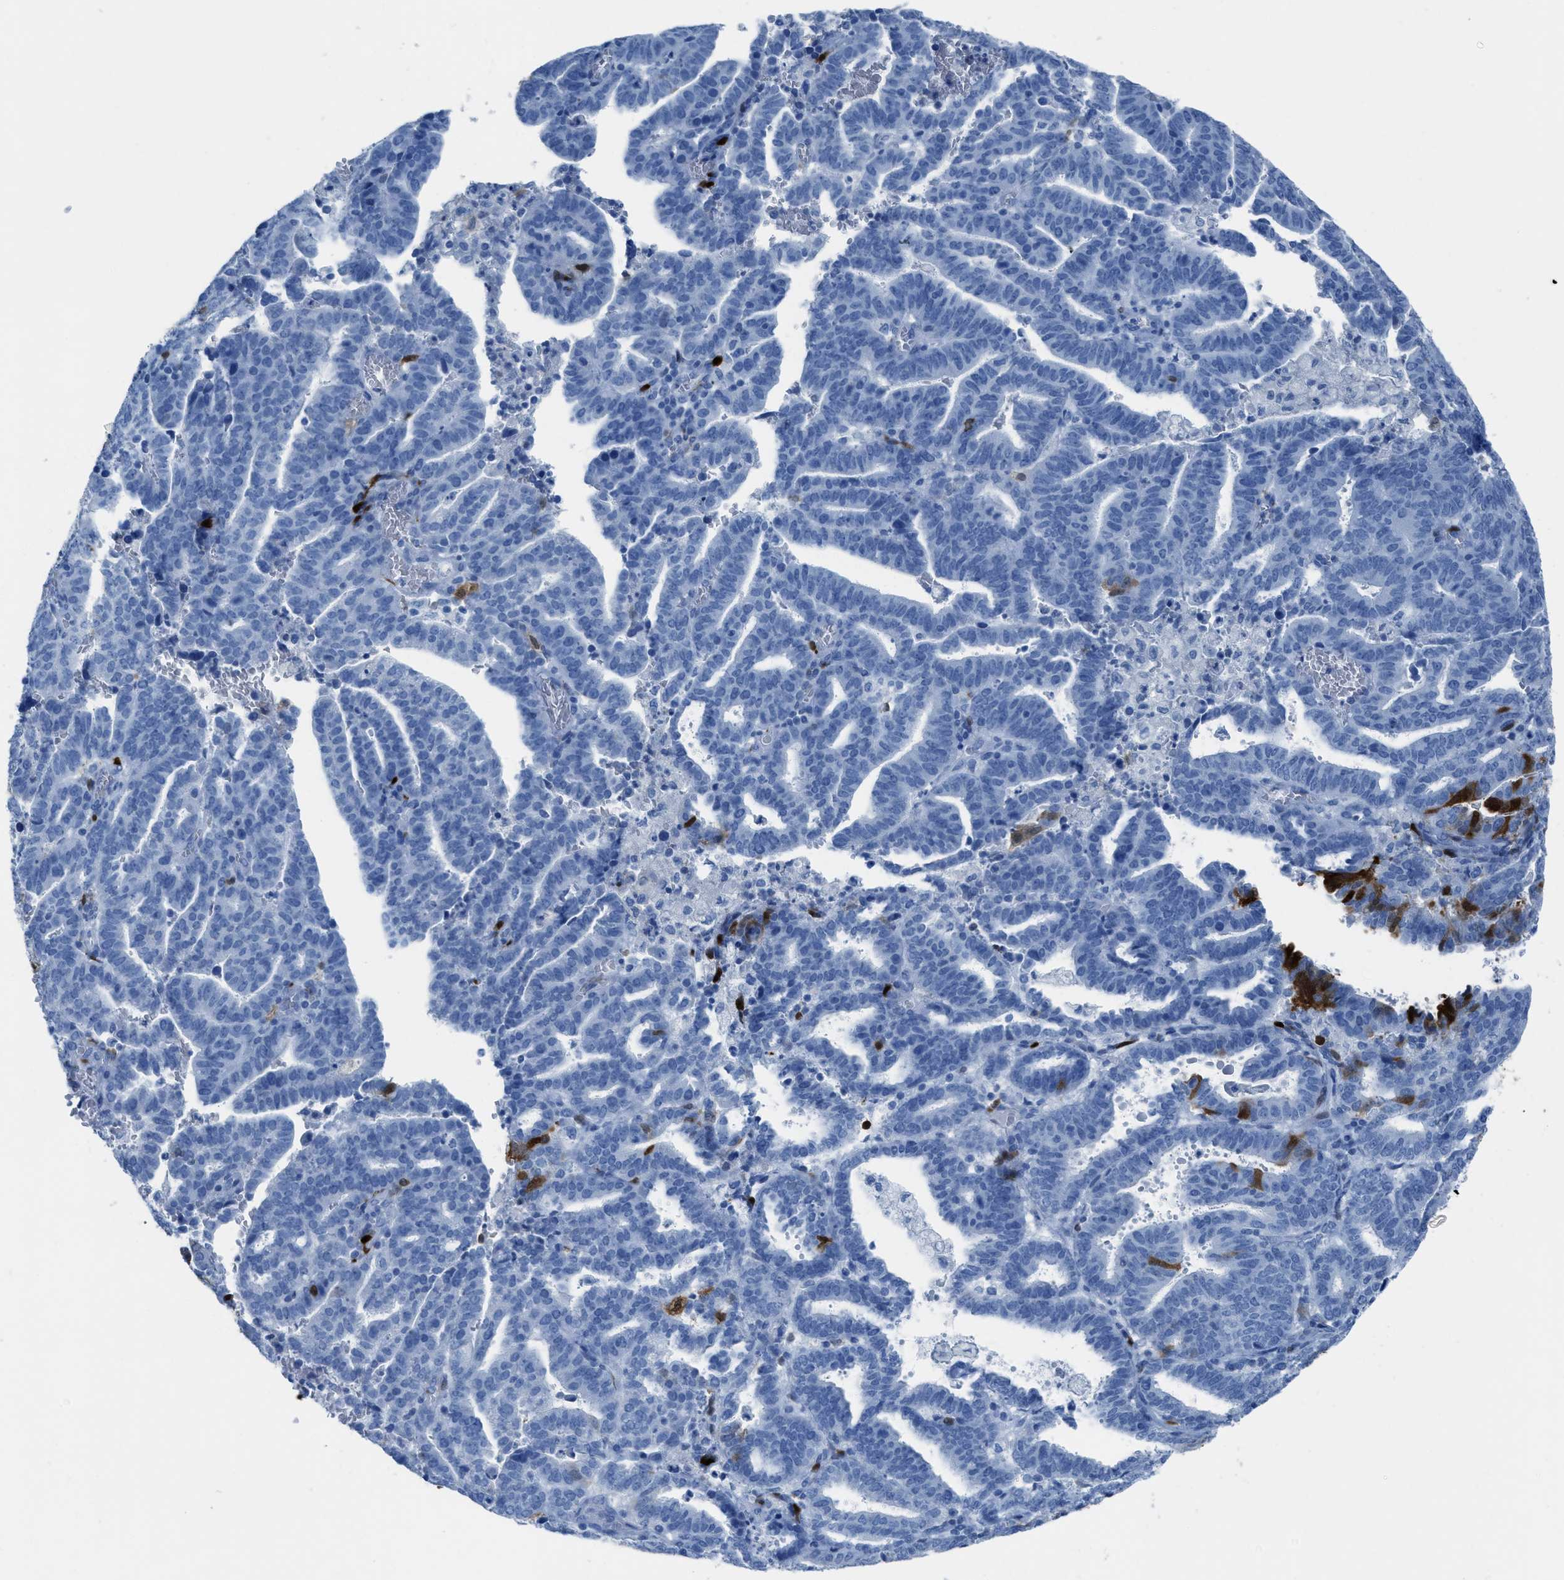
{"staining": {"intensity": "strong", "quantity": "<25%", "location": "cytoplasmic/membranous,nuclear"}, "tissue": "endometrial cancer", "cell_type": "Tumor cells", "image_type": "cancer", "snomed": [{"axis": "morphology", "description": "Adenocarcinoma, NOS"}, {"axis": "topography", "description": "Uterus"}], "caption": "Protein expression by IHC displays strong cytoplasmic/membranous and nuclear positivity in about <25% of tumor cells in endometrial adenocarcinoma. (IHC, brightfield microscopy, high magnification).", "gene": "CDKN2A", "patient": {"sex": "female", "age": 83}}